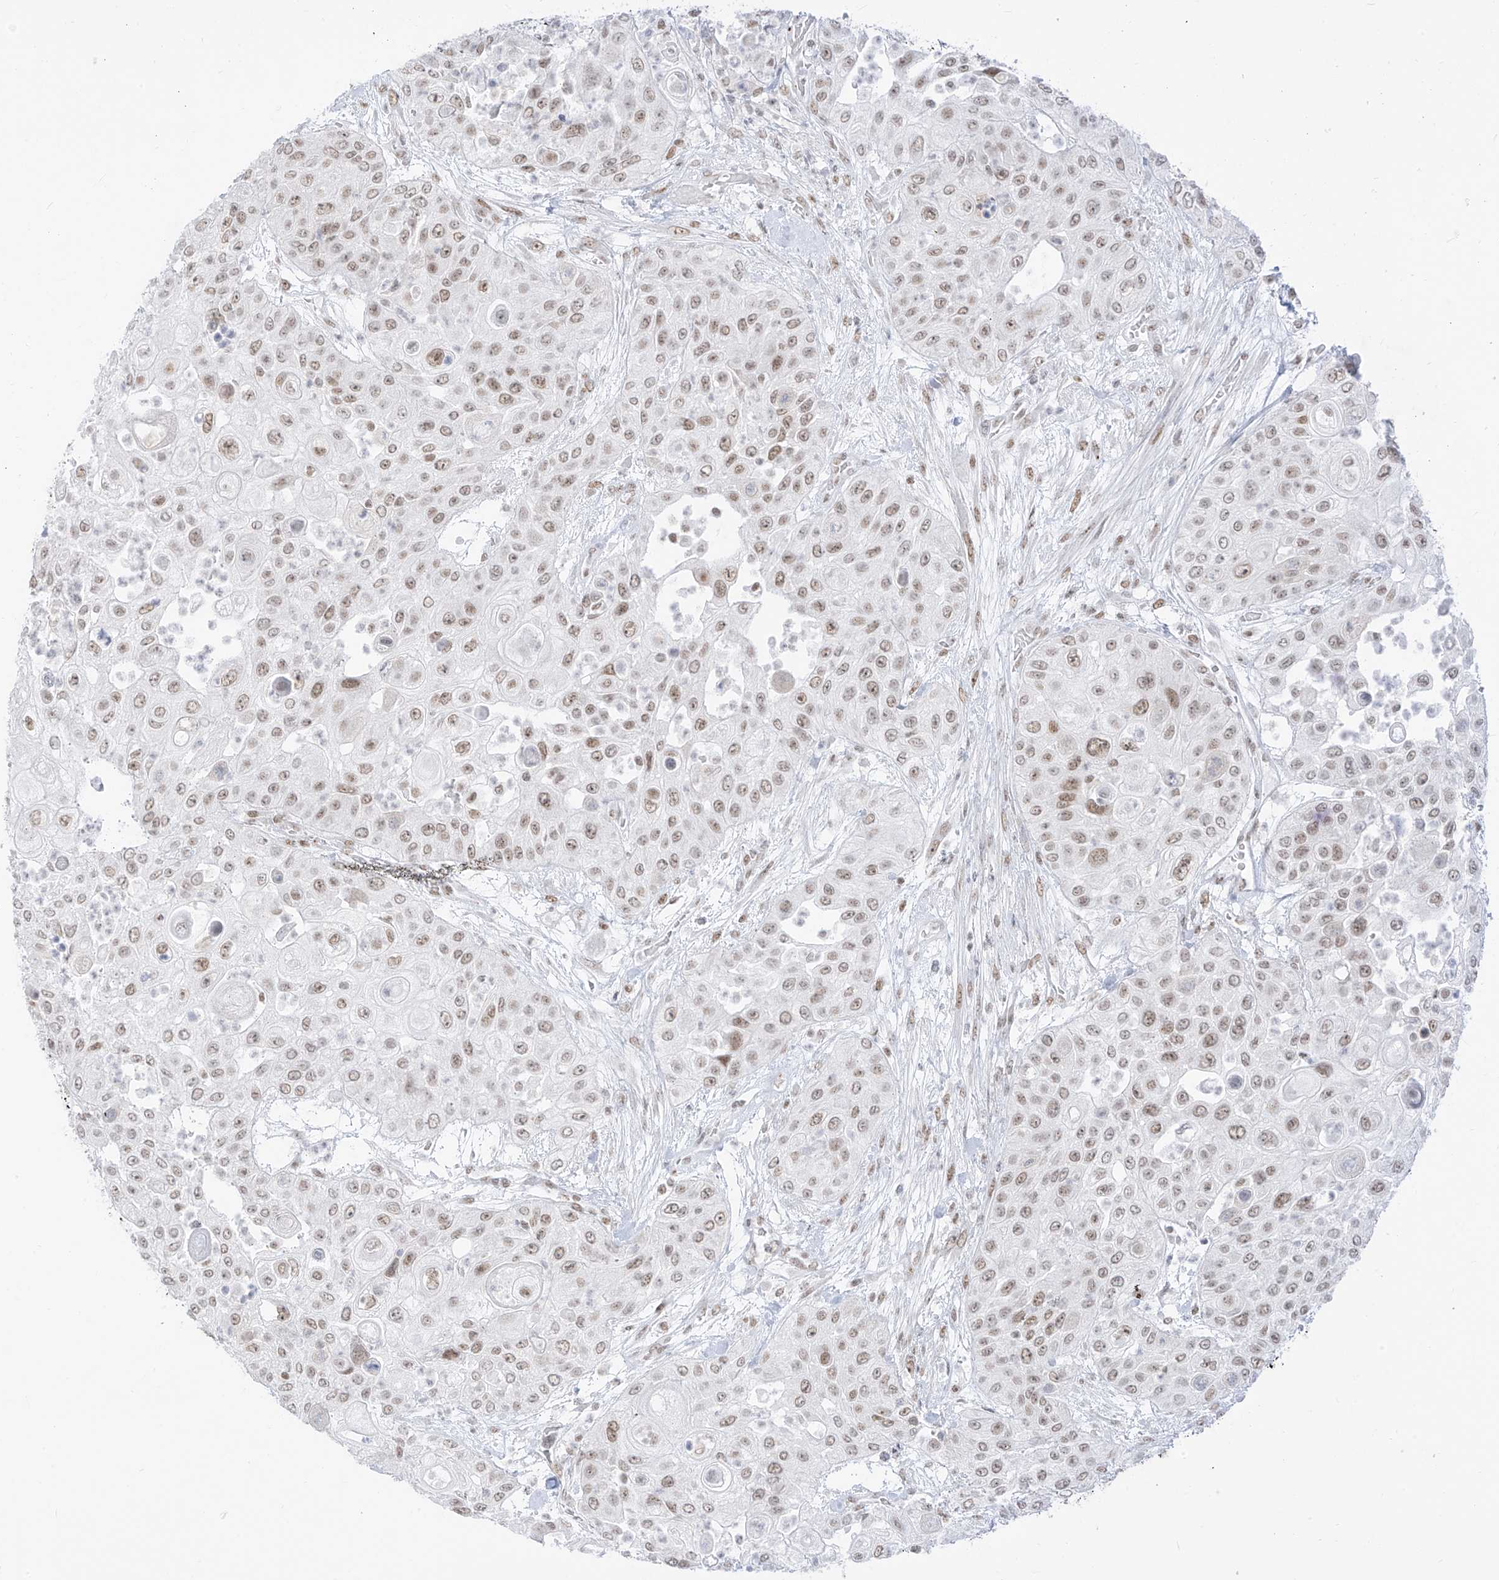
{"staining": {"intensity": "moderate", "quantity": "25%-75%", "location": "nuclear"}, "tissue": "urothelial cancer", "cell_type": "Tumor cells", "image_type": "cancer", "snomed": [{"axis": "morphology", "description": "Urothelial carcinoma, High grade"}, {"axis": "topography", "description": "Urinary bladder"}], "caption": "Tumor cells reveal medium levels of moderate nuclear staining in about 25%-75% of cells in urothelial carcinoma (high-grade). (DAB (3,3'-diaminobenzidine) IHC with brightfield microscopy, high magnification).", "gene": "SUPT5H", "patient": {"sex": "female", "age": 79}}